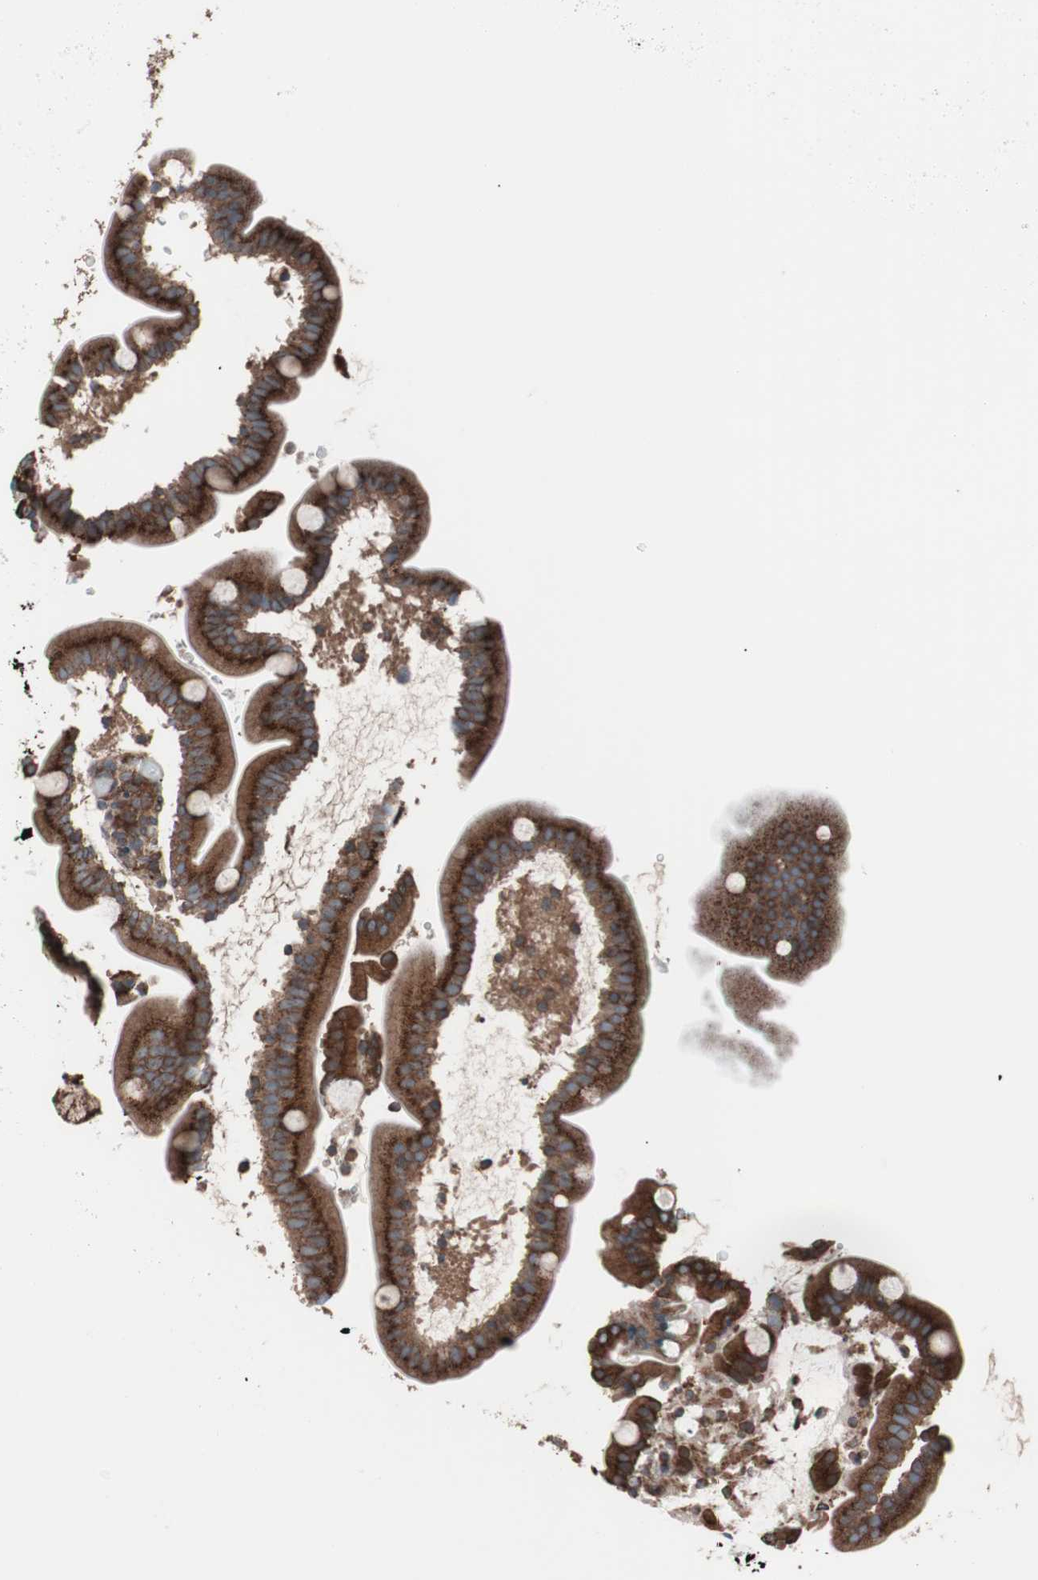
{"staining": {"intensity": "moderate", "quantity": ">75%", "location": "cytoplasmic/membranous"}, "tissue": "duodenum", "cell_type": "Glandular cells", "image_type": "normal", "snomed": [{"axis": "morphology", "description": "Normal tissue, NOS"}, {"axis": "topography", "description": "Duodenum"}], "caption": "Duodenum stained with a brown dye displays moderate cytoplasmic/membranous positive staining in about >75% of glandular cells.", "gene": "SEC31A", "patient": {"sex": "male", "age": 54}}